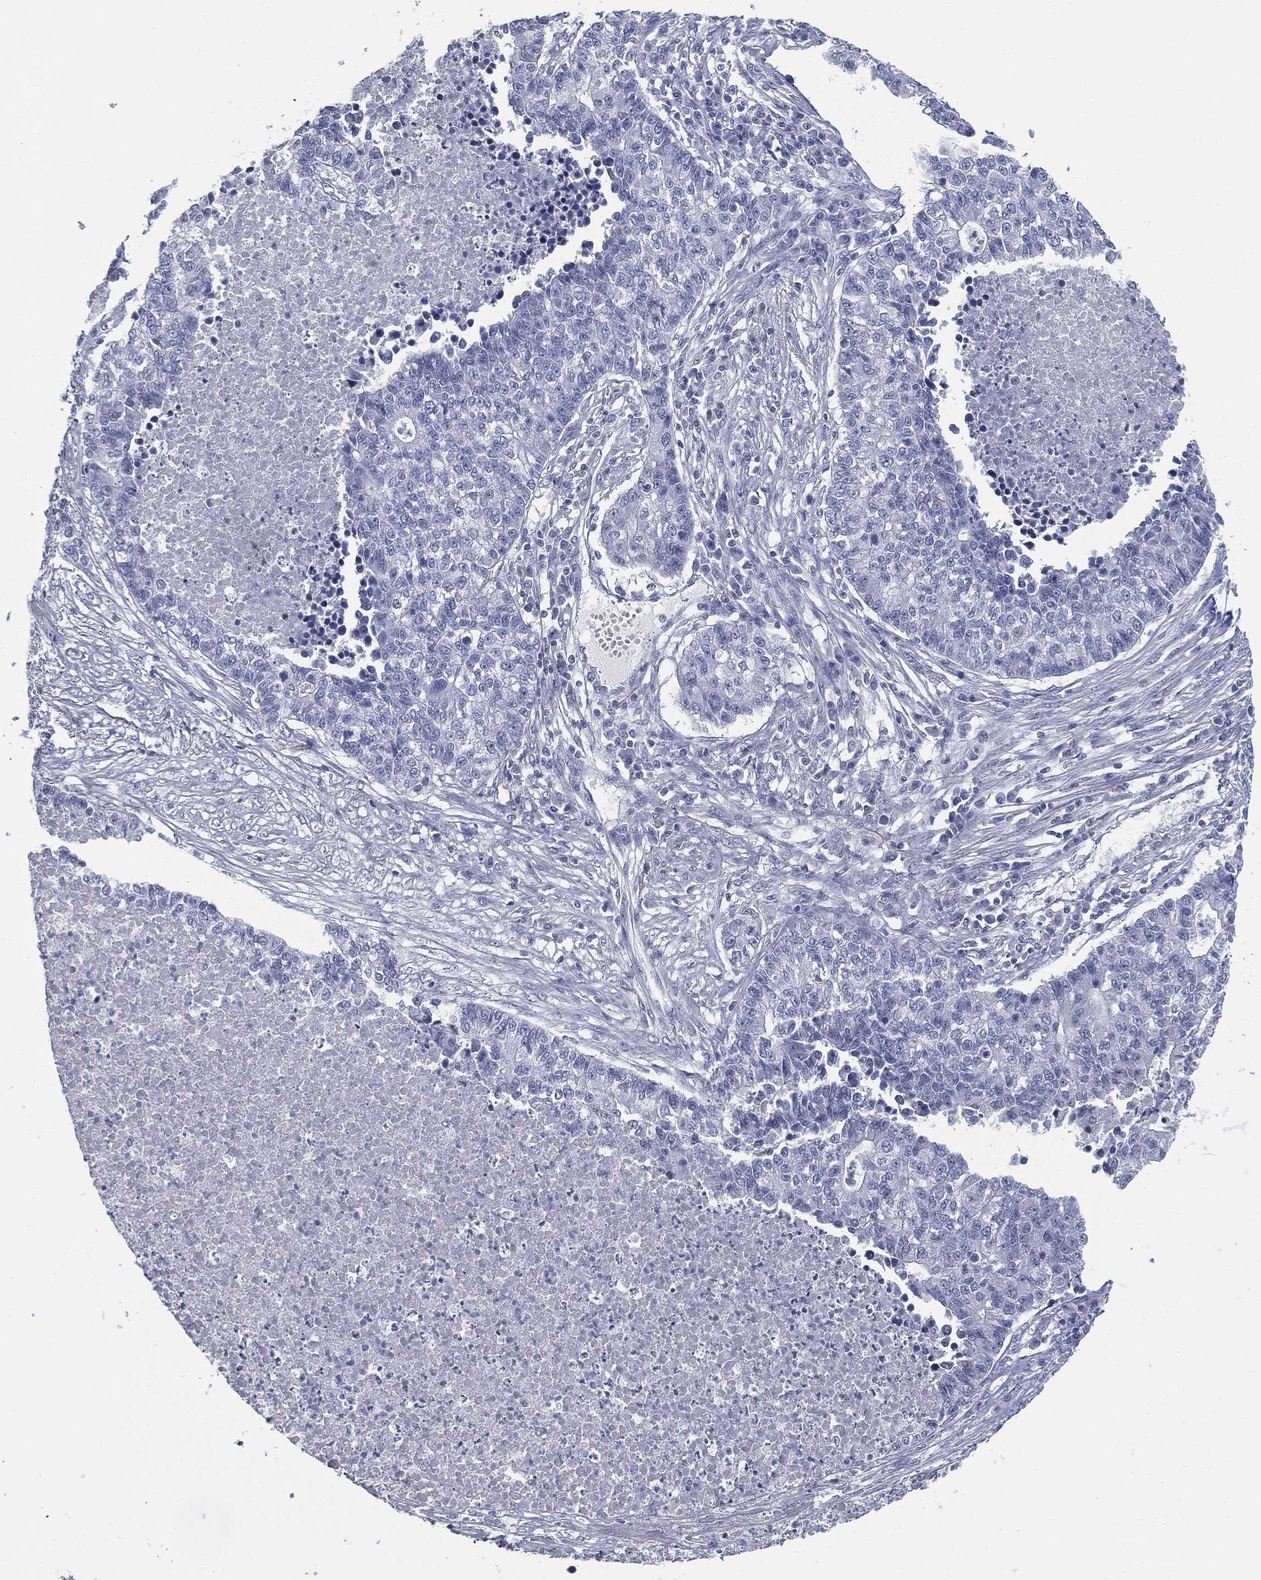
{"staining": {"intensity": "negative", "quantity": "none", "location": "none"}, "tissue": "lung cancer", "cell_type": "Tumor cells", "image_type": "cancer", "snomed": [{"axis": "morphology", "description": "Adenocarcinoma, NOS"}, {"axis": "topography", "description": "Lung"}], "caption": "High power microscopy micrograph of an immunohistochemistry photomicrograph of lung cancer (adenocarcinoma), revealing no significant expression in tumor cells.", "gene": "TPO", "patient": {"sex": "male", "age": 57}}